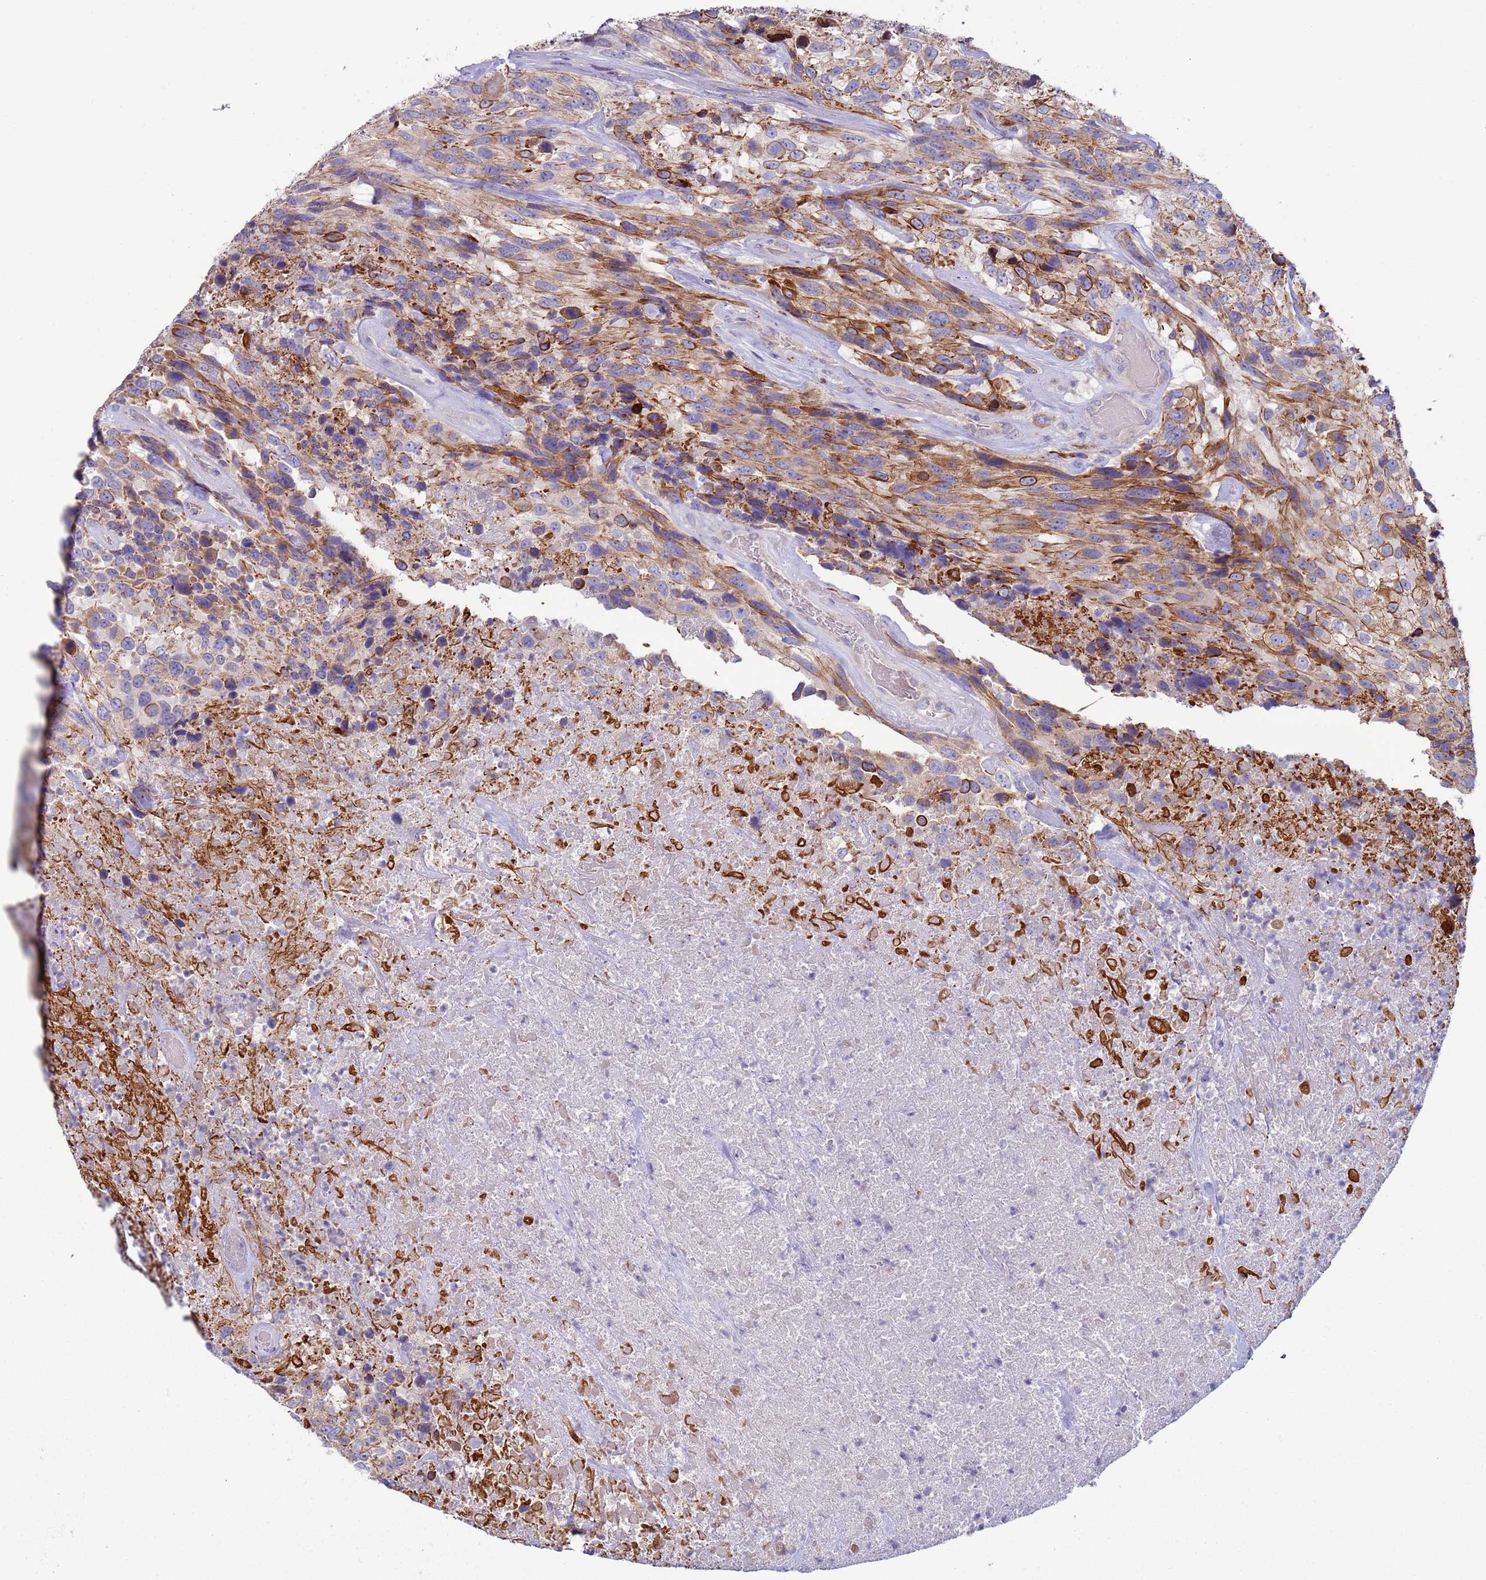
{"staining": {"intensity": "moderate", "quantity": "25%-75%", "location": "cytoplasmic/membranous"}, "tissue": "urothelial cancer", "cell_type": "Tumor cells", "image_type": "cancer", "snomed": [{"axis": "morphology", "description": "Urothelial carcinoma, High grade"}, {"axis": "topography", "description": "Urinary bladder"}], "caption": "High-grade urothelial carcinoma was stained to show a protein in brown. There is medium levels of moderate cytoplasmic/membranous staining in about 25%-75% of tumor cells. (Brightfield microscopy of DAB IHC at high magnification).", "gene": "UQCRQ", "patient": {"sex": "female", "age": 70}}